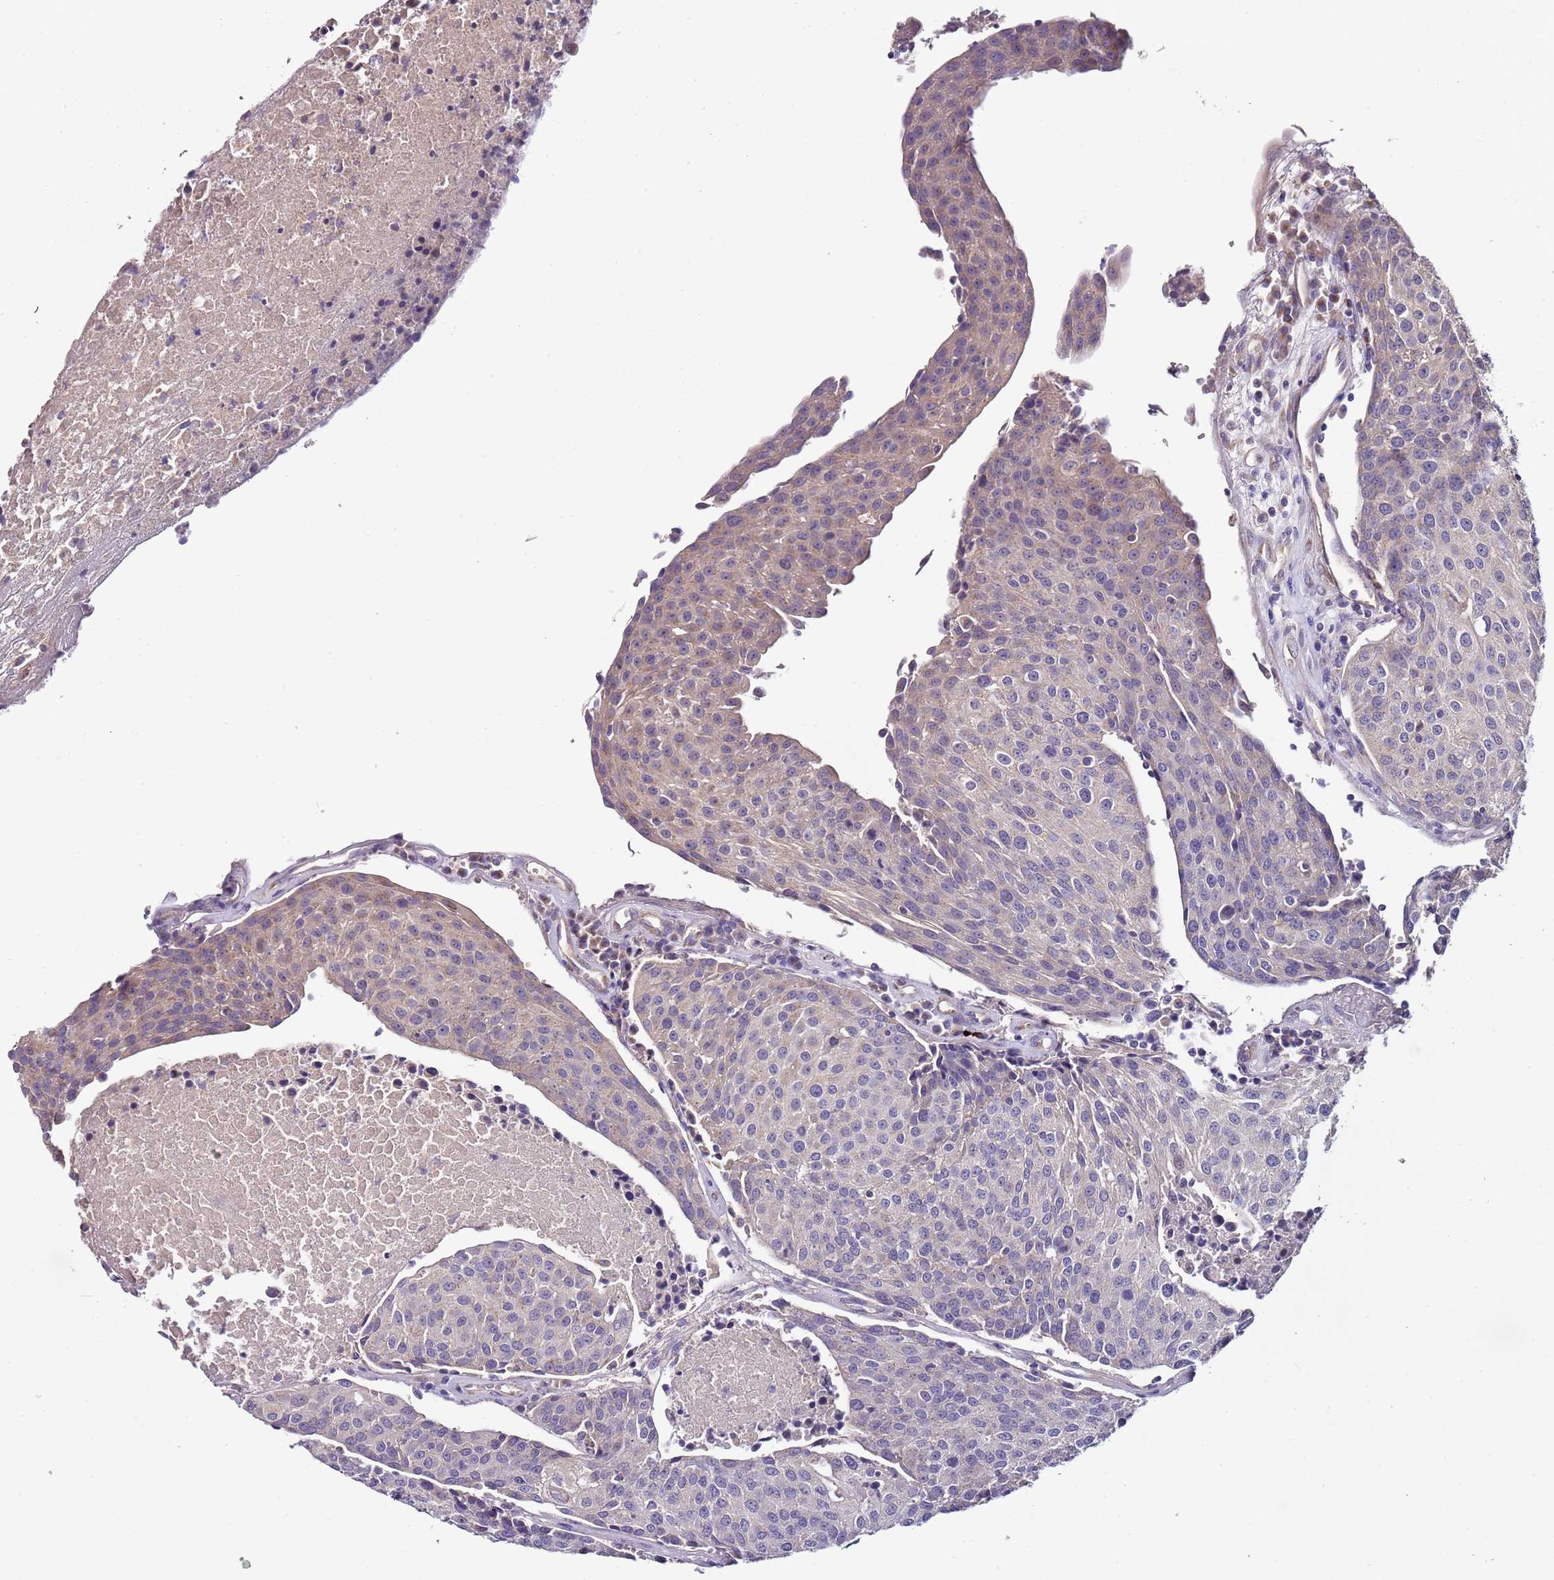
{"staining": {"intensity": "weak", "quantity": "<25%", "location": "cytoplasmic/membranous"}, "tissue": "urothelial cancer", "cell_type": "Tumor cells", "image_type": "cancer", "snomed": [{"axis": "morphology", "description": "Urothelial carcinoma, High grade"}, {"axis": "topography", "description": "Urinary bladder"}], "caption": "This is an immunohistochemistry image of urothelial carcinoma (high-grade). There is no positivity in tumor cells.", "gene": "FAM20A", "patient": {"sex": "female", "age": 85}}